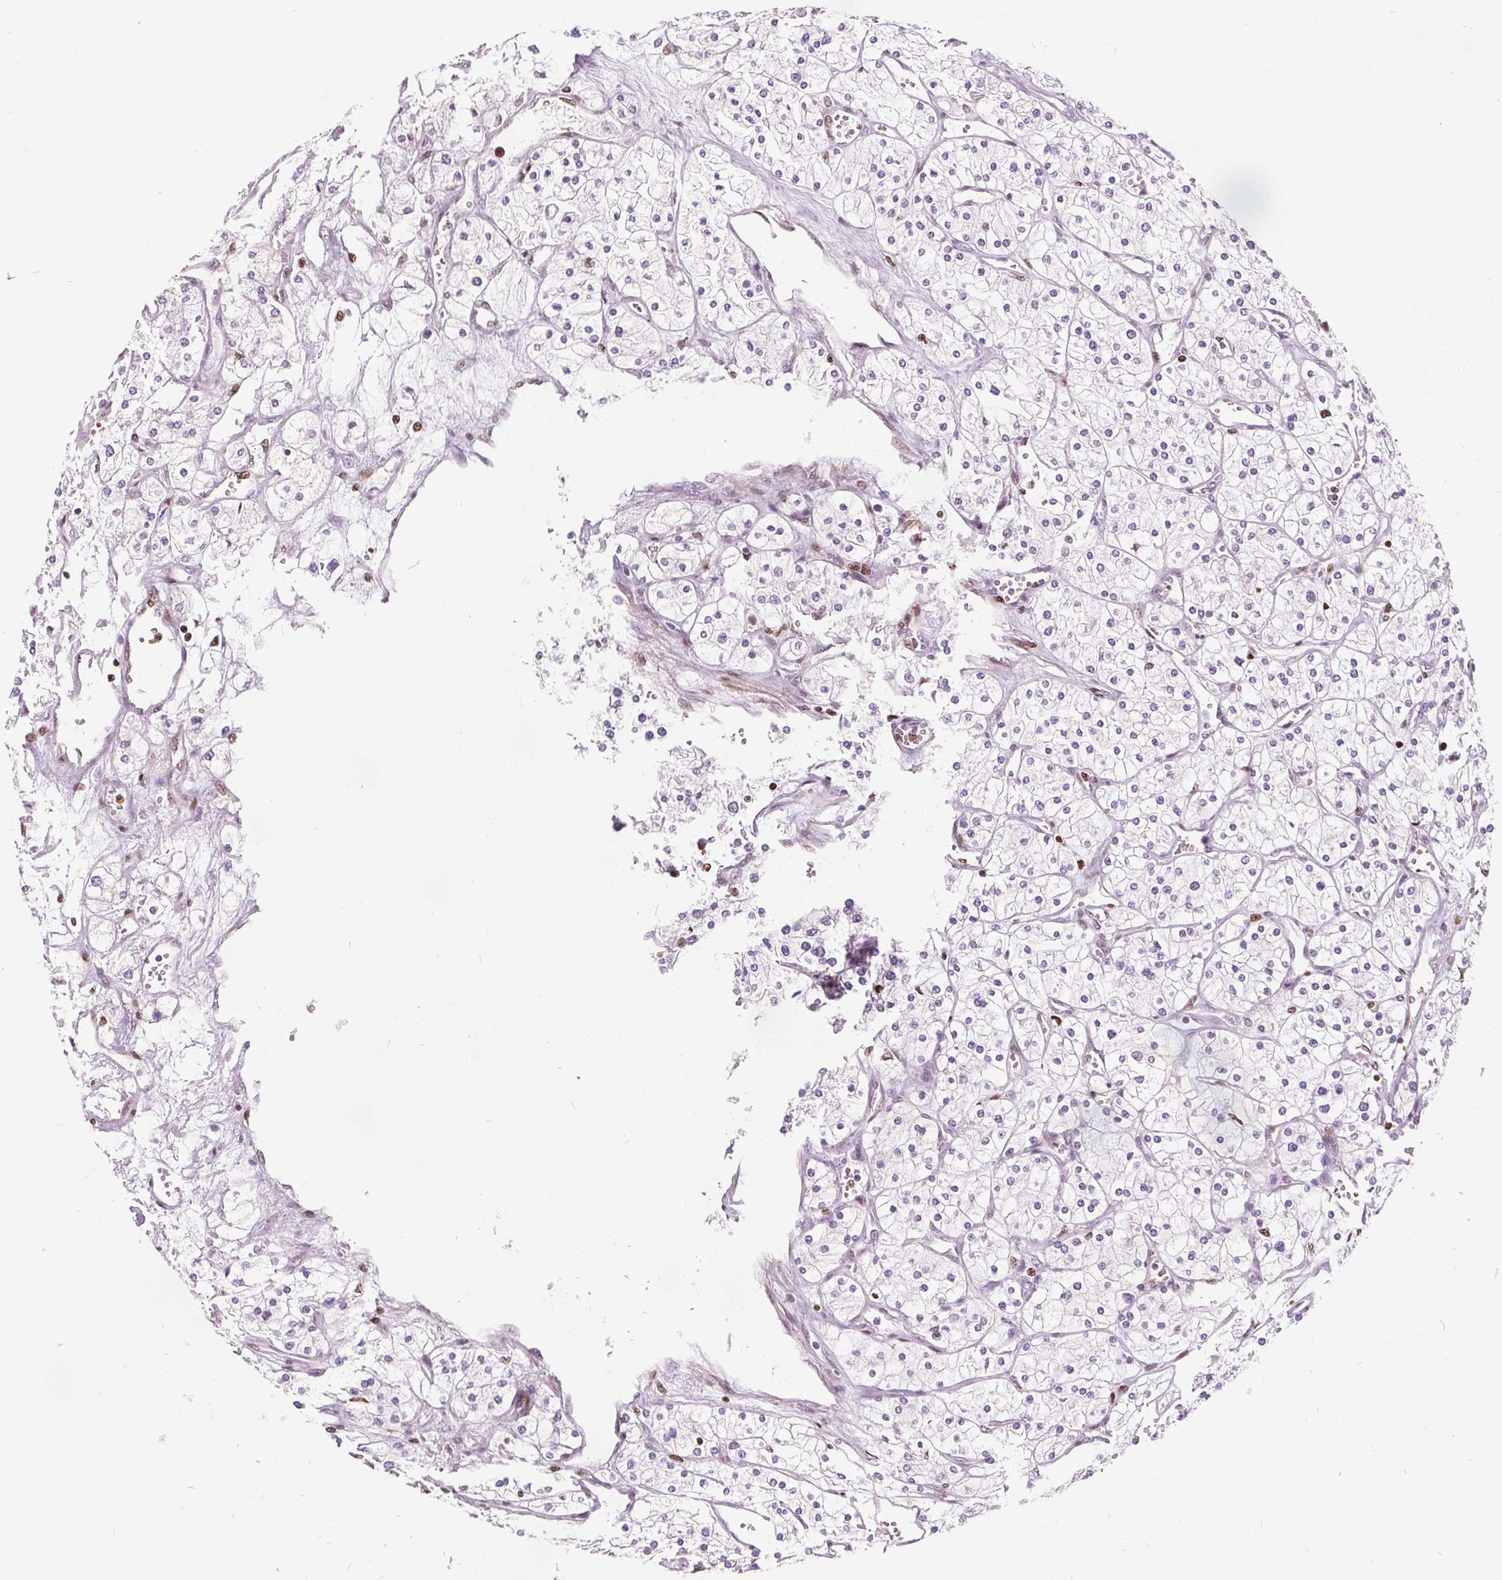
{"staining": {"intensity": "negative", "quantity": "none", "location": "none"}, "tissue": "renal cancer", "cell_type": "Tumor cells", "image_type": "cancer", "snomed": [{"axis": "morphology", "description": "Adenocarcinoma, NOS"}, {"axis": "topography", "description": "Kidney"}], "caption": "Renal cancer stained for a protein using immunohistochemistry demonstrates no expression tumor cells.", "gene": "ISLR2", "patient": {"sex": "male", "age": 80}}